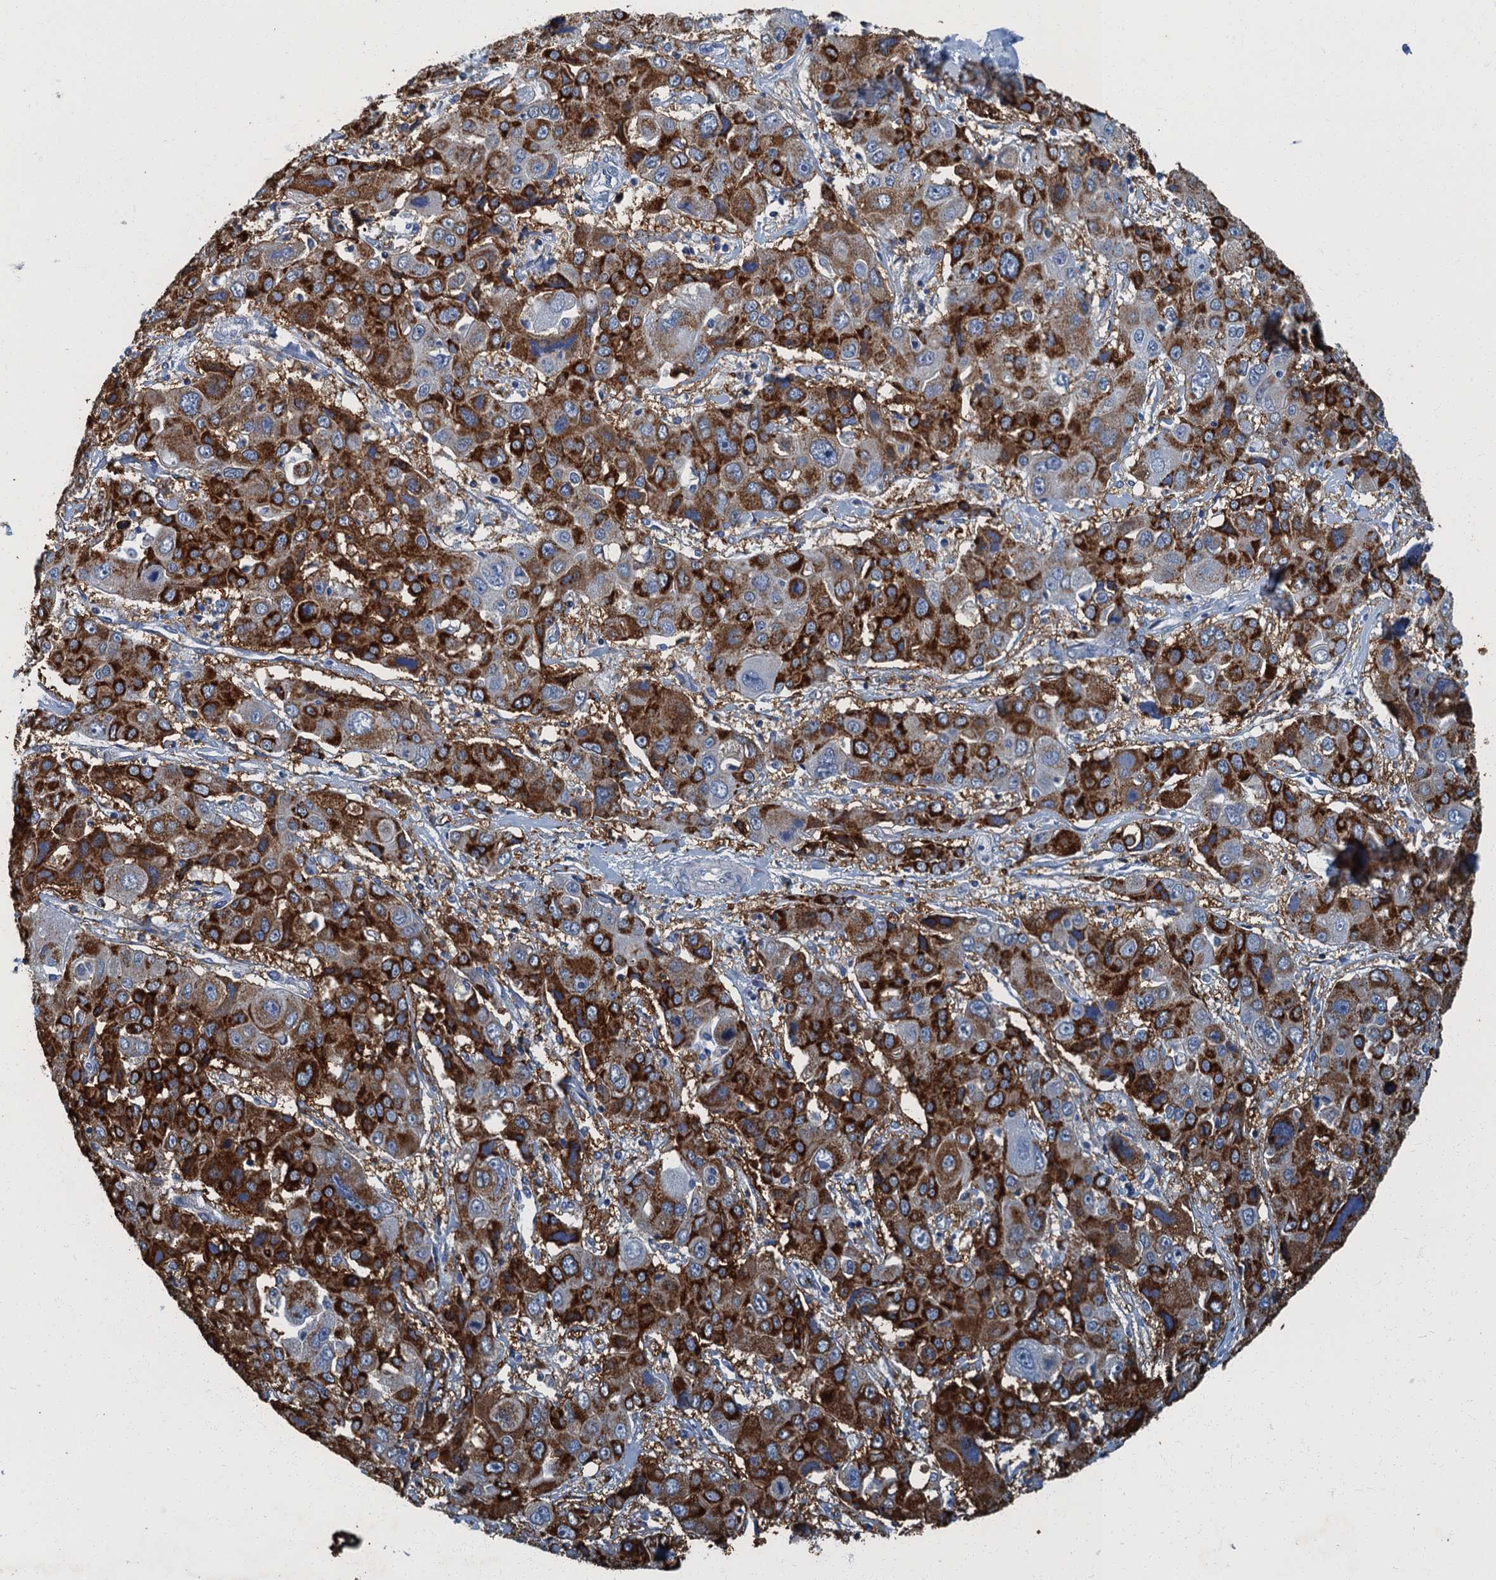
{"staining": {"intensity": "strong", "quantity": ">75%", "location": "cytoplasmic/membranous"}, "tissue": "liver cancer", "cell_type": "Tumor cells", "image_type": "cancer", "snomed": [{"axis": "morphology", "description": "Cholangiocarcinoma"}, {"axis": "topography", "description": "Liver"}], "caption": "Liver cancer stained for a protein reveals strong cytoplasmic/membranous positivity in tumor cells.", "gene": "GADL1", "patient": {"sex": "male", "age": 67}}